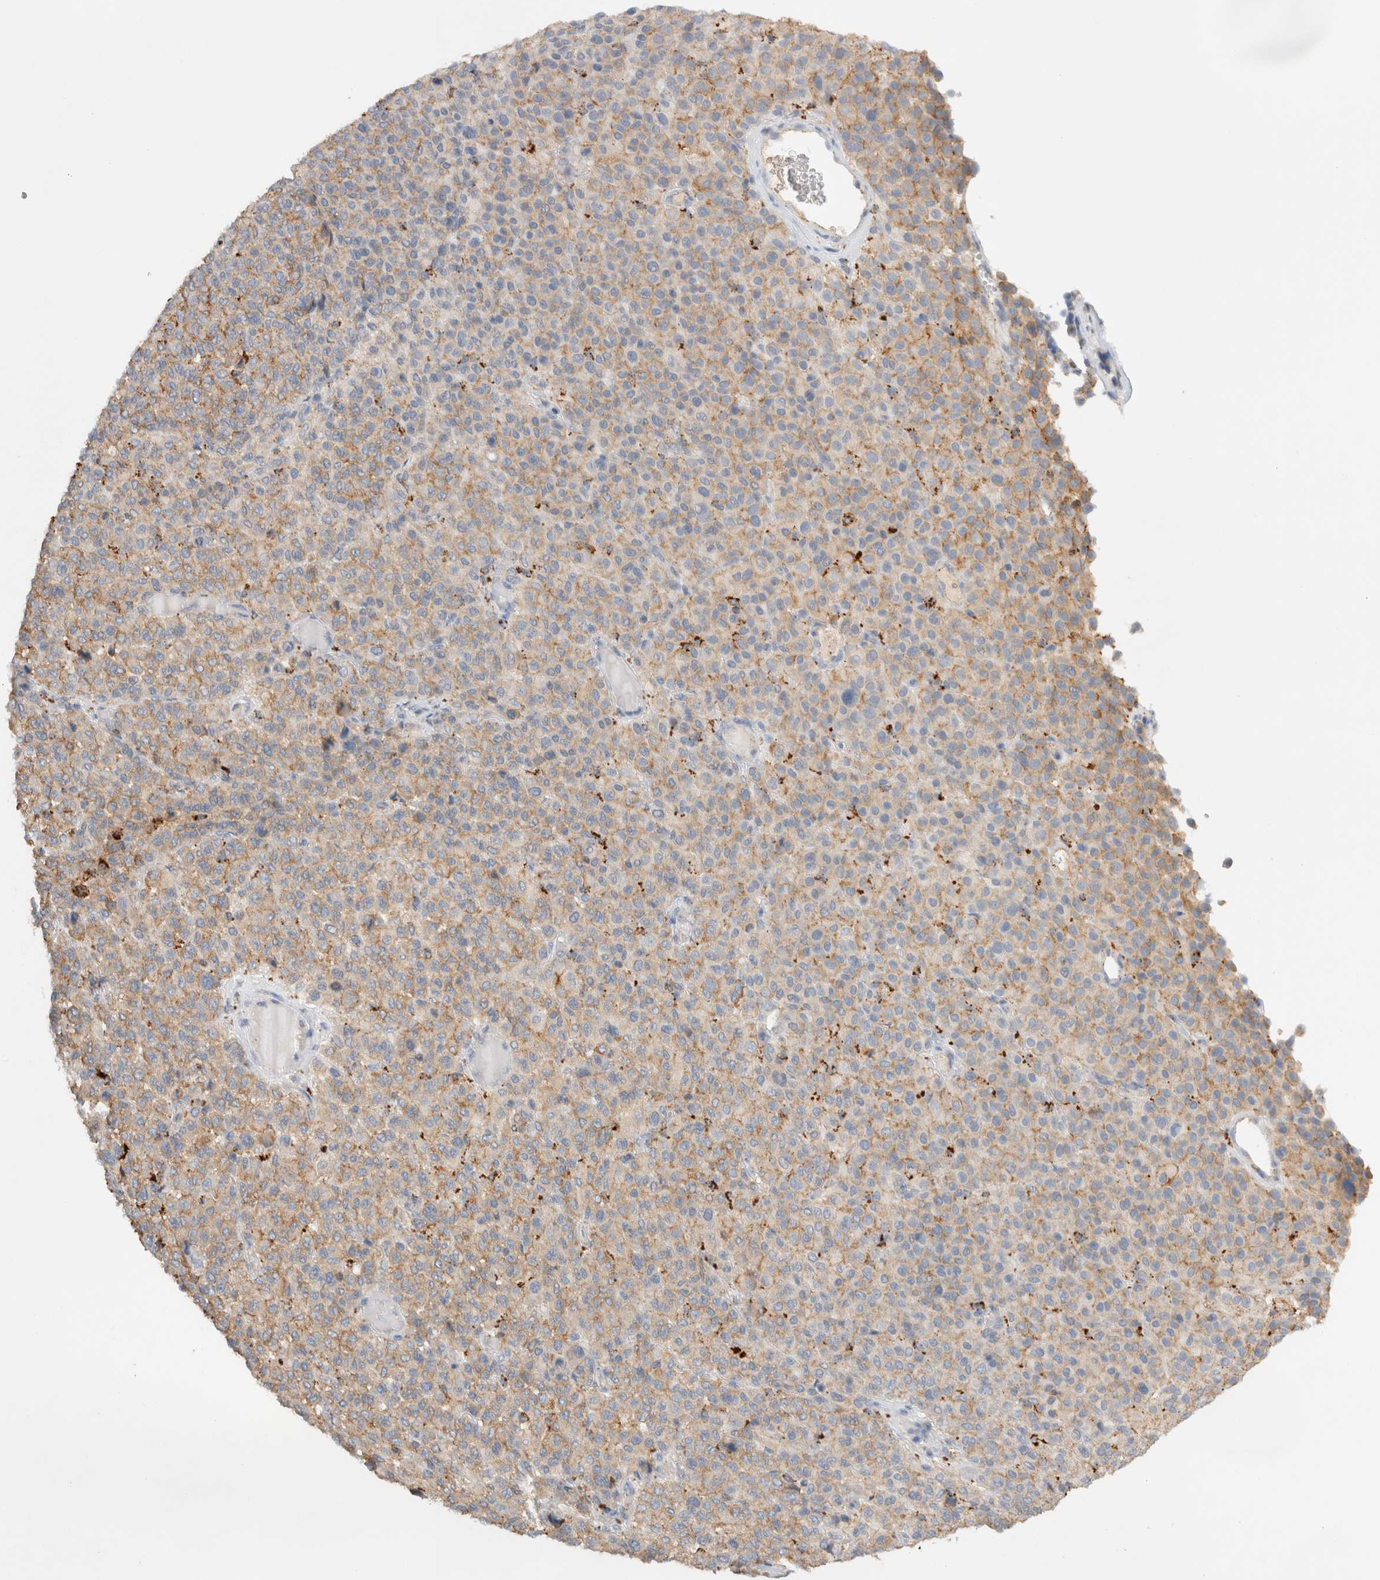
{"staining": {"intensity": "weak", "quantity": "25%-75%", "location": "cytoplasmic/membranous"}, "tissue": "melanoma", "cell_type": "Tumor cells", "image_type": "cancer", "snomed": [{"axis": "morphology", "description": "Malignant melanoma, Metastatic site"}, {"axis": "topography", "description": "Pancreas"}], "caption": "This photomicrograph reveals malignant melanoma (metastatic site) stained with IHC to label a protein in brown. The cytoplasmic/membranous of tumor cells show weak positivity for the protein. Nuclei are counter-stained blue.", "gene": "GNS", "patient": {"sex": "female", "age": 30}}